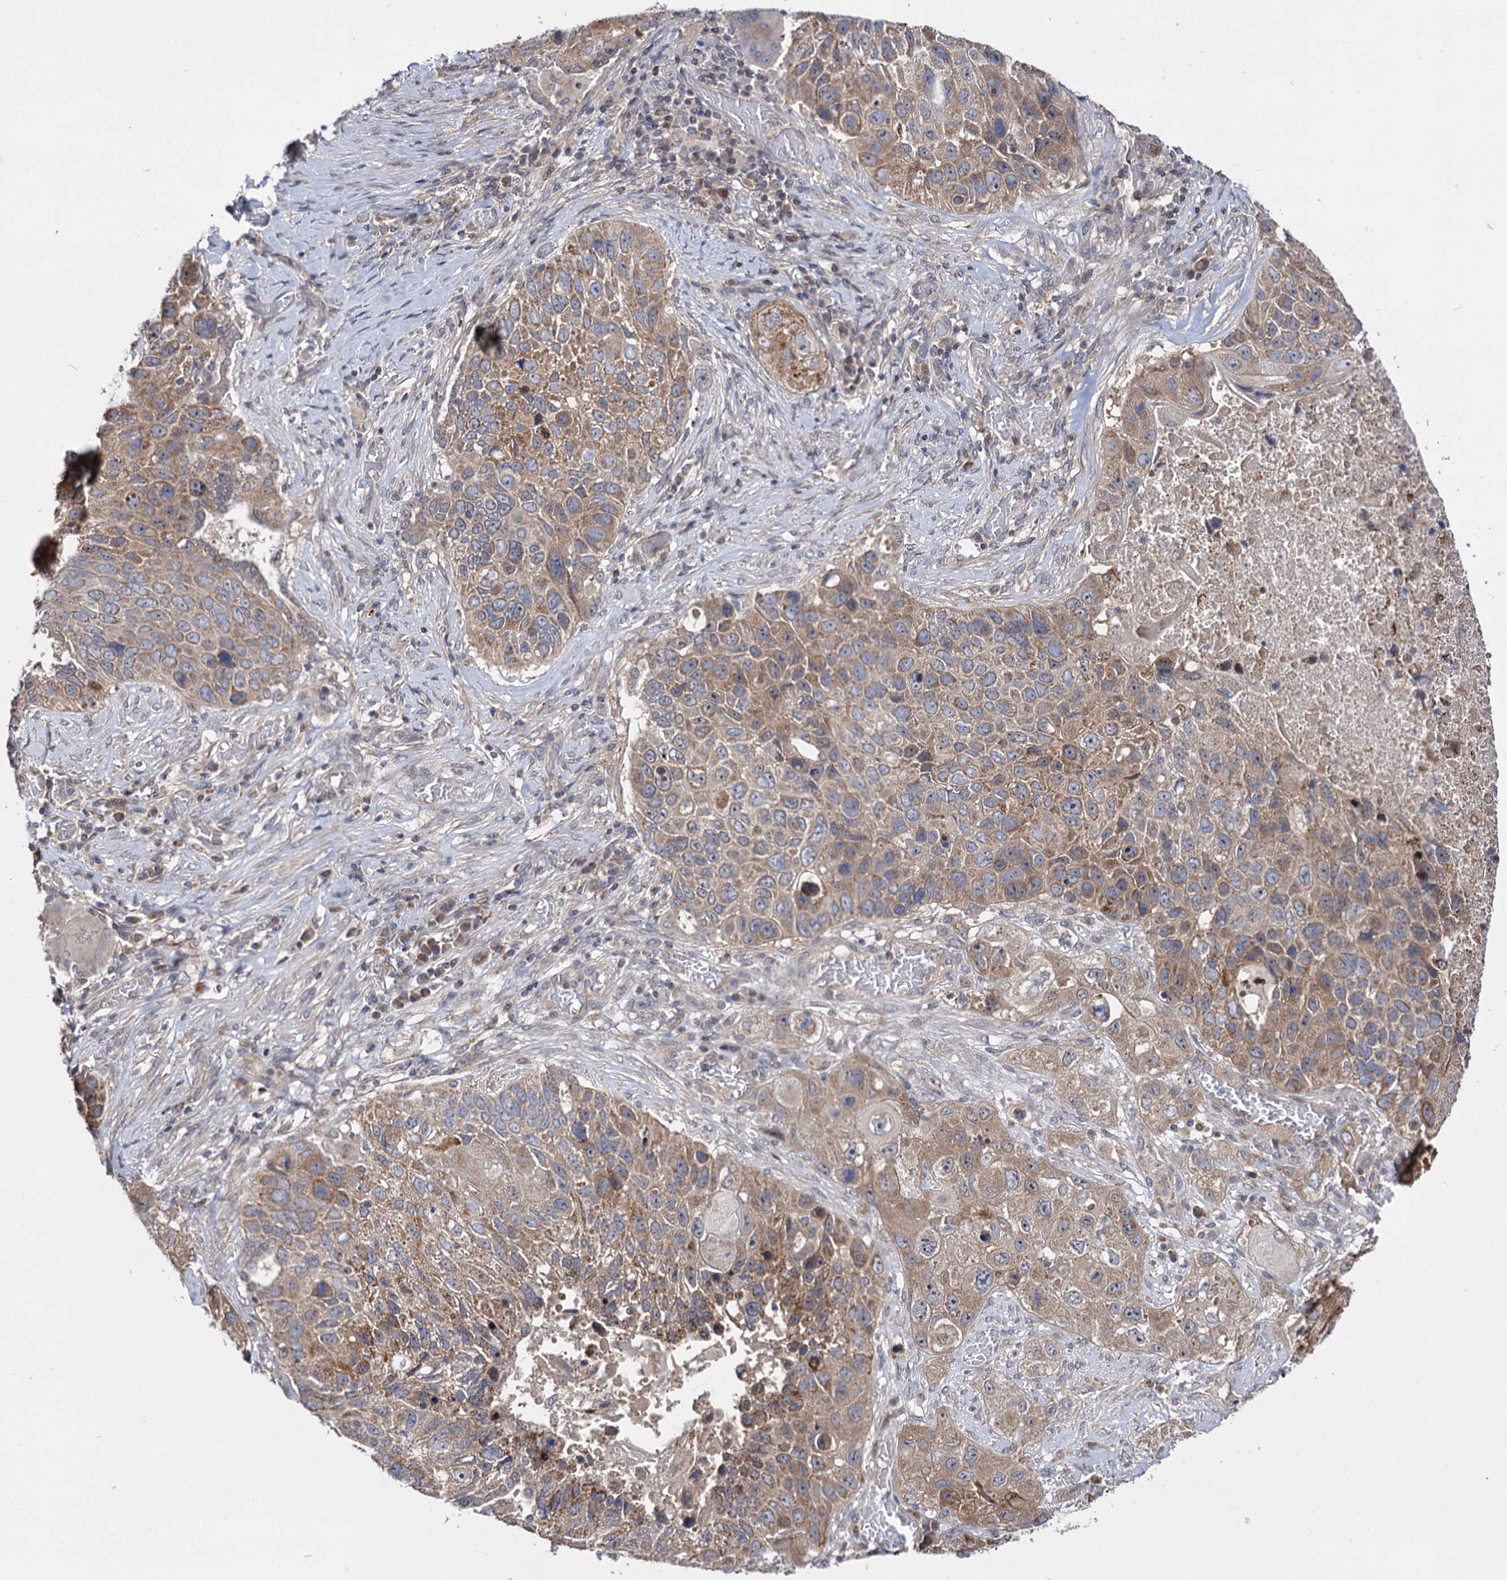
{"staining": {"intensity": "moderate", "quantity": ">75%", "location": "cytoplasmic/membranous"}, "tissue": "lung cancer", "cell_type": "Tumor cells", "image_type": "cancer", "snomed": [{"axis": "morphology", "description": "Squamous cell carcinoma, NOS"}, {"axis": "topography", "description": "Lung"}], "caption": "This photomicrograph demonstrates immunohistochemistry staining of squamous cell carcinoma (lung), with medium moderate cytoplasmic/membranous positivity in approximately >75% of tumor cells.", "gene": "CEP76", "patient": {"sex": "male", "age": 61}}